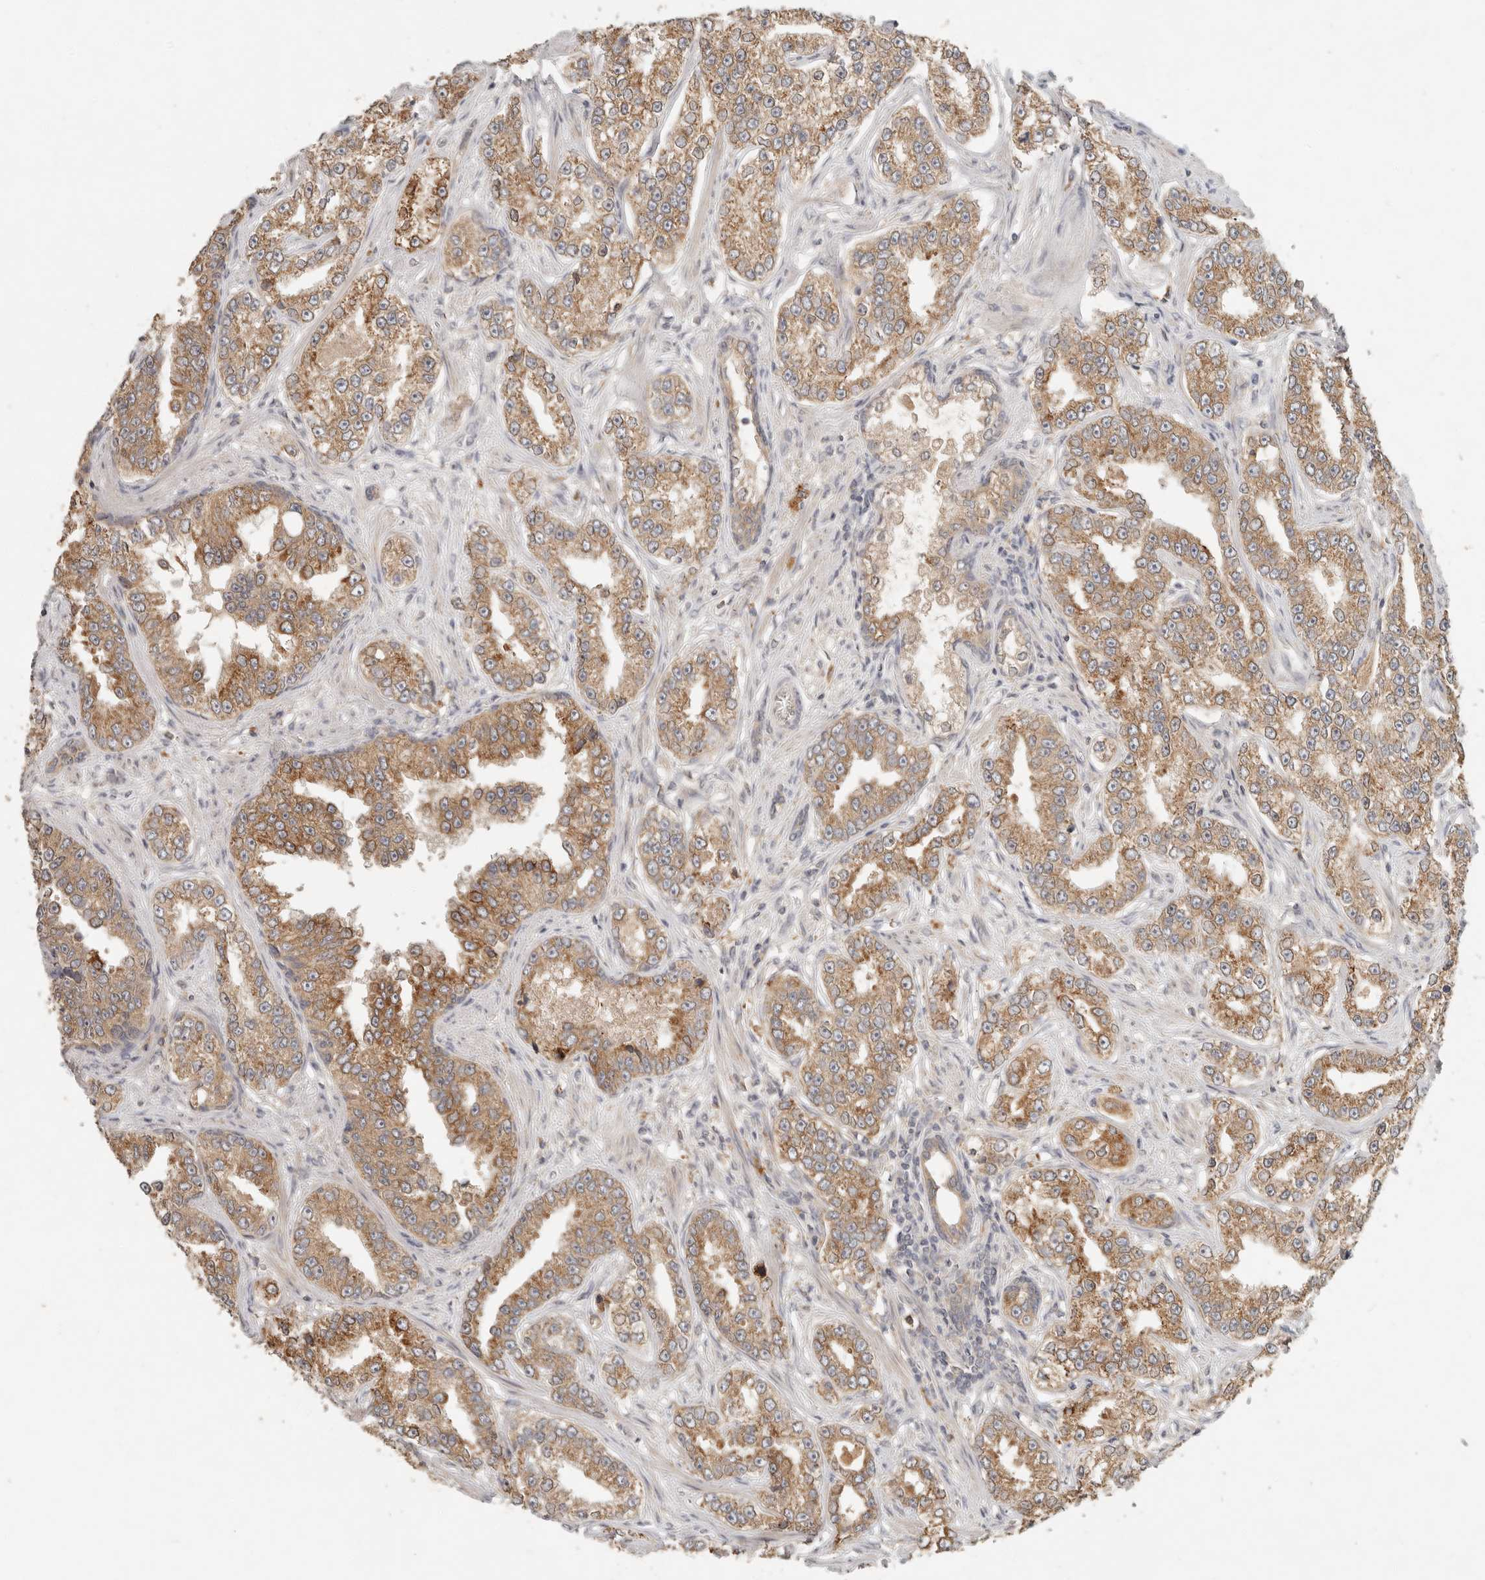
{"staining": {"intensity": "moderate", "quantity": ">75%", "location": "cytoplasmic/membranous"}, "tissue": "prostate cancer", "cell_type": "Tumor cells", "image_type": "cancer", "snomed": [{"axis": "morphology", "description": "Normal tissue, NOS"}, {"axis": "morphology", "description": "Adenocarcinoma, High grade"}, {"axis": "topography", "description": "Prostate"}], "caption": "A photomicrograph of human high-grade adenocarcinoma (prostate) stained for a protein exhibits moderate cytoplasmic/membranous brown staining in tumor cells. (DAB (3,3'-diaminobenzidine) = brown stain, brightfield microscopy at high magnification).", "gene": "ARHGEF10L", "patient": {"sex": "male", "age": 83}}